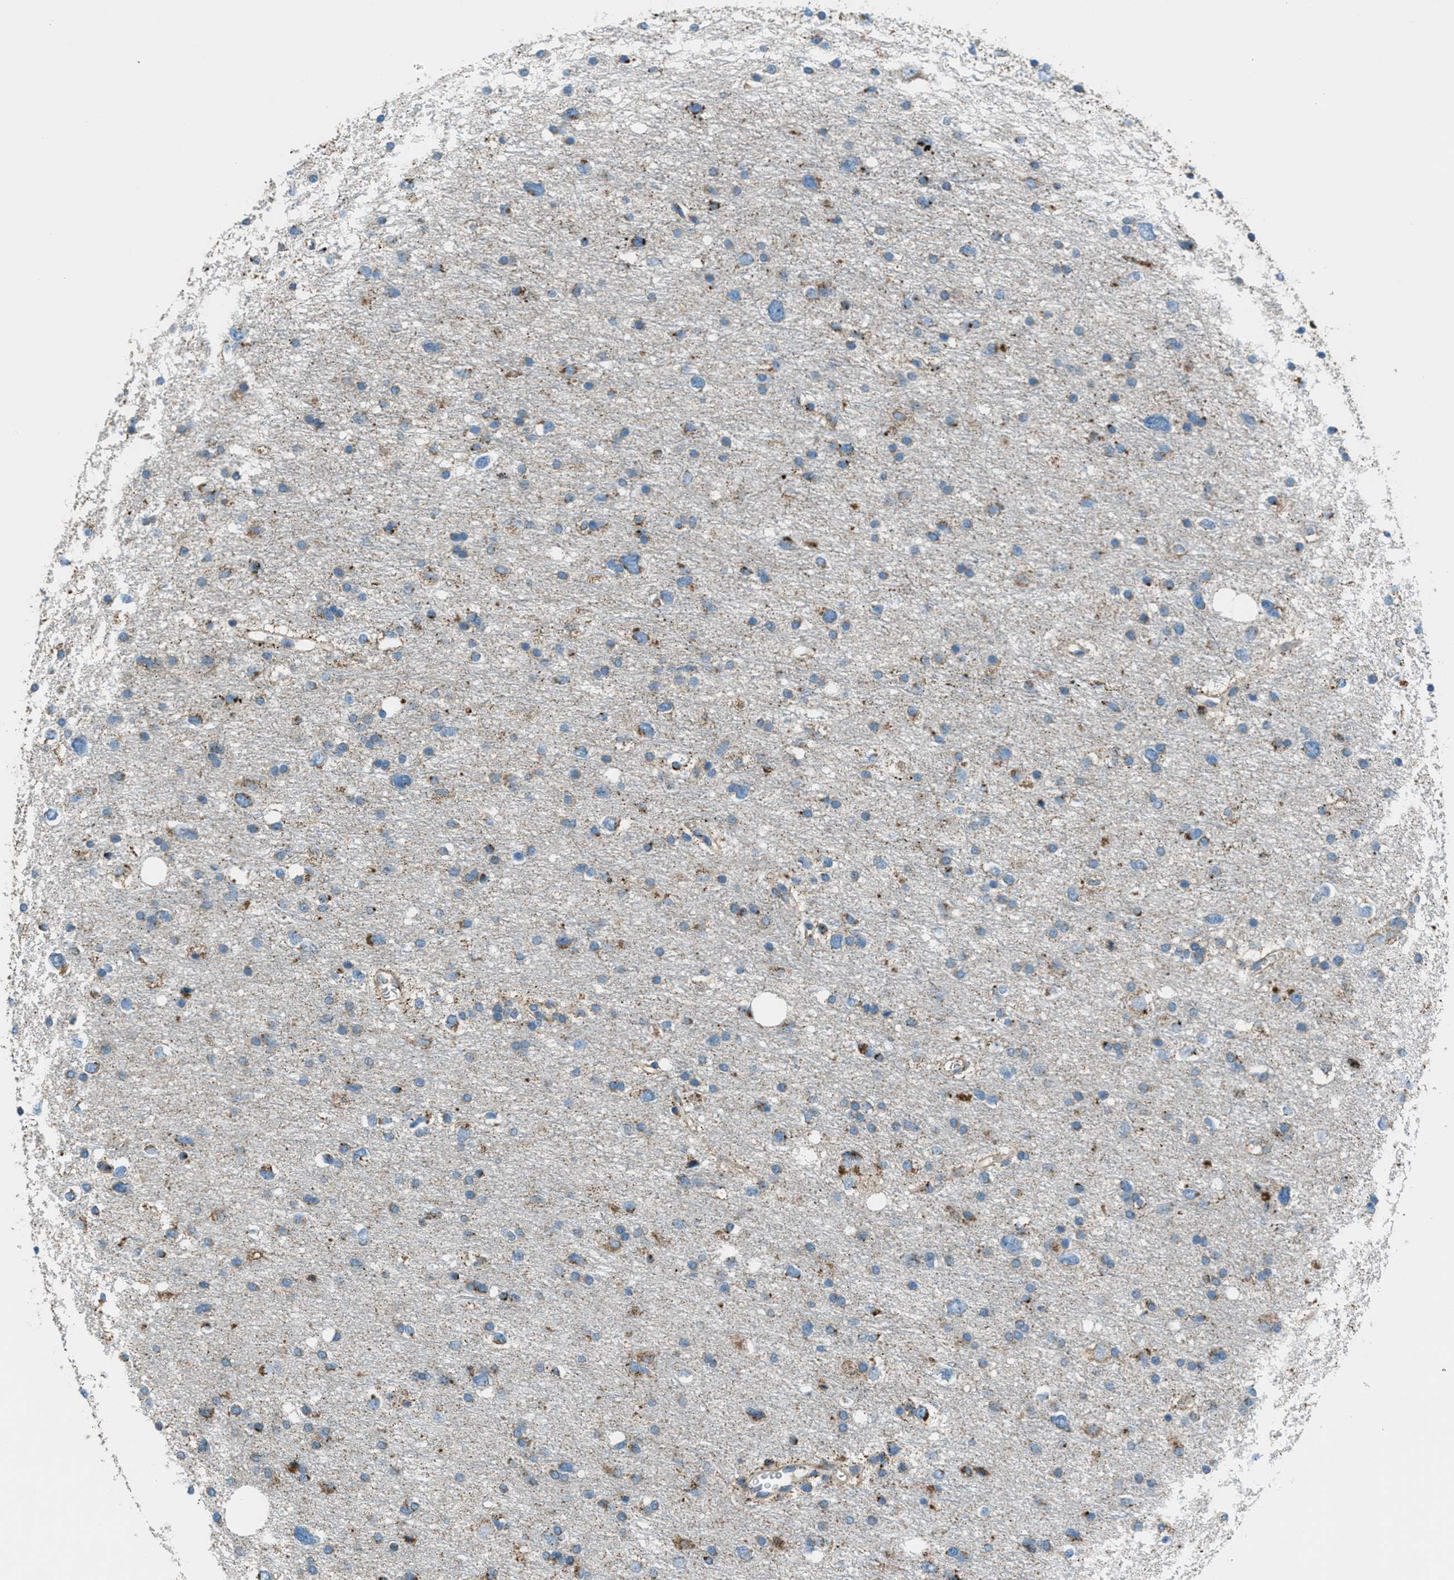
{"staining": {"intensity": "moderate", "quantity": "25%-75%", "location": "cytoplasmic/membranous"}, "tissue": "glioma", "cell_type": "Tumor cells", "image_type": "cancer", "snomed": [{"axis": "morphology", "description": "Glioma, malignant, Low grade"}, {"axis": "topography", "description": "Brain"}], "caption": "Immunohistochemical staining of human malignant glioma (low-grade) reveals moderate cytoplasmic/membranous protein staining in approximately 25%-75% of tumor cells.", "gene": "BCKDK", "patient": {"sex": "female", "age": 37}}